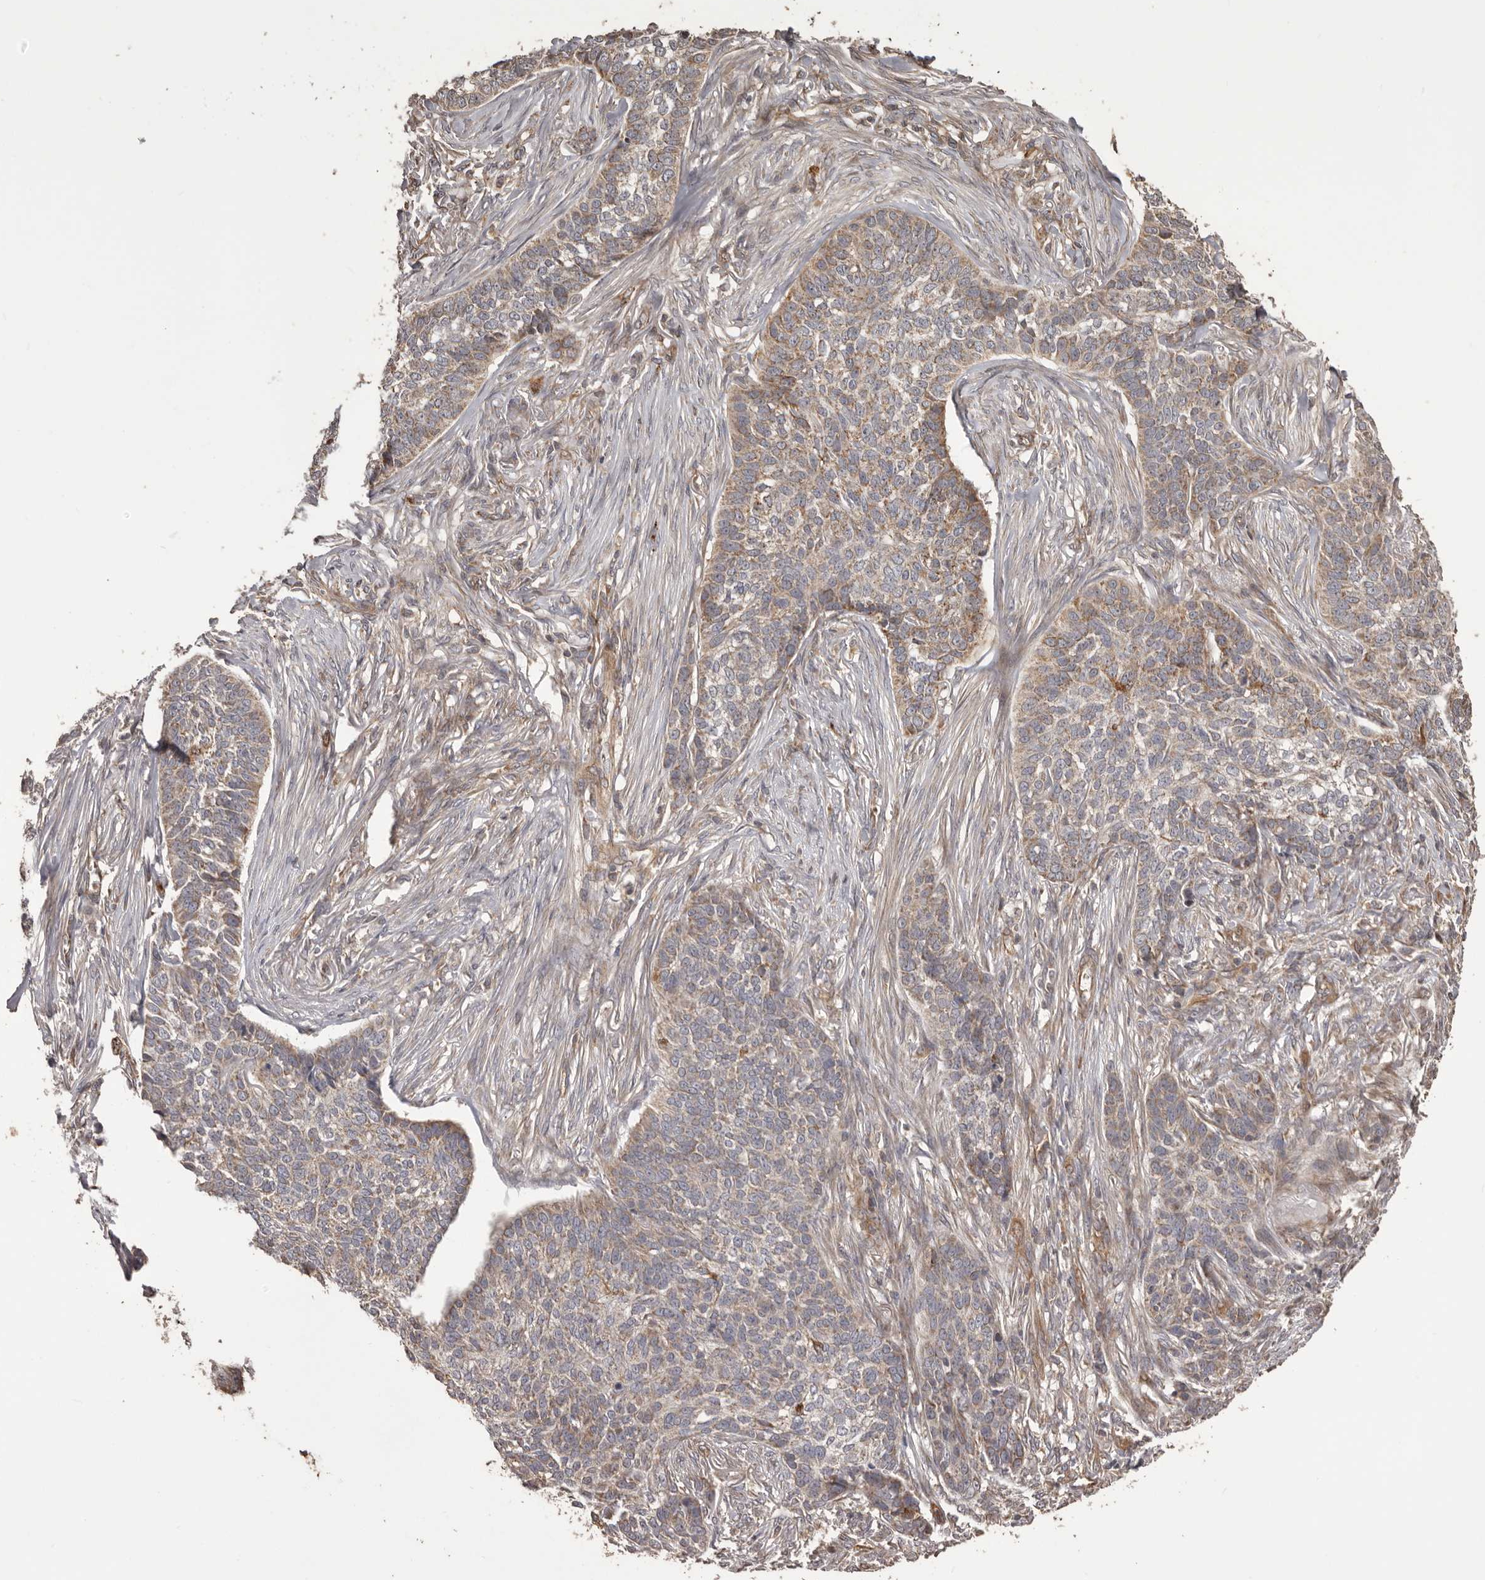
{"staining": {"intensity": "weak", "quantity": ">75%", "location": "cytoplasmic/membranous"}, "tissue": "skin cancer", "cell_type": "Tumor cells", "image_type": "cancer", "snomed": [{"axis": "morphology", "description": "Basal cell carcinoma"}, {"axis": "topography", "description": "Skin"}], "caption": "A brown stain highlights weak cytoplasmic/membranous expression of a protein in human skin basal cell carcinoma tumor cells.", "gene": "QRSL1", "patient": {"sex": "male", "age": 85}}